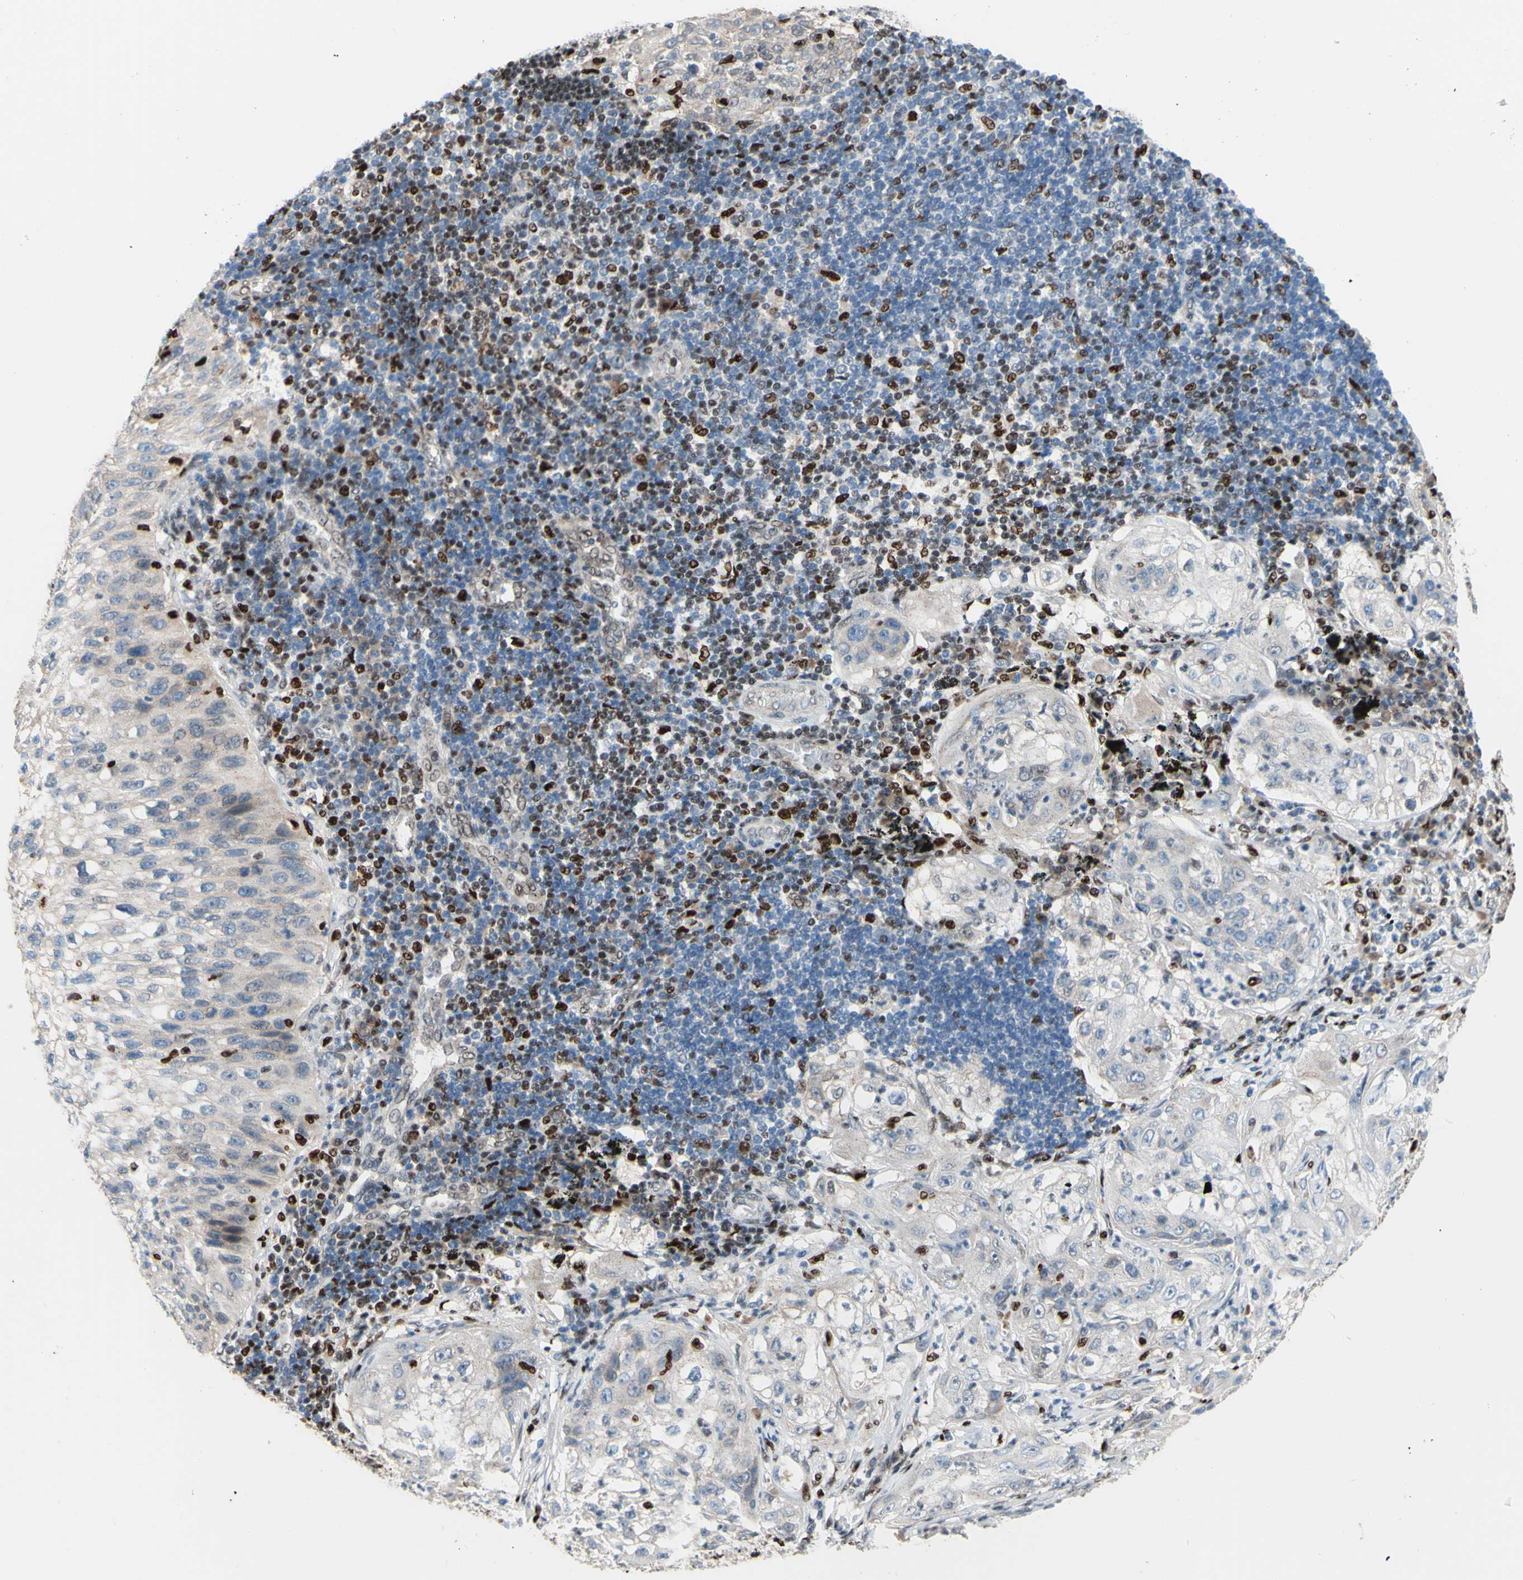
{"staining": {"intensity": "weak", "quantity": "<25%", "location": "cytoplasmic/membranous"}, "tissue": "lung cancer", "cell_type": "Tumor cells", "image_type": "cancer", "snomed": [{"axis": "morphology", "description": "Inflammation, NOS"}, {"axis": "morphology", "description": "Squamous cell carcinoma, NOS"}, {"axis": "topography", "description": "Lymph node"}, {"axis": "topography", "description": "Soft tissue"}, {"axis": "topography", "description": "Lung"}], "caption": "DAB (3,3'-diaminobenzidine) immunohistochemical staining of lung cancer demonstrates no significant staining in tumor cells.", "gene": "EED", "patient": {"sex": "male", "age": 66}}